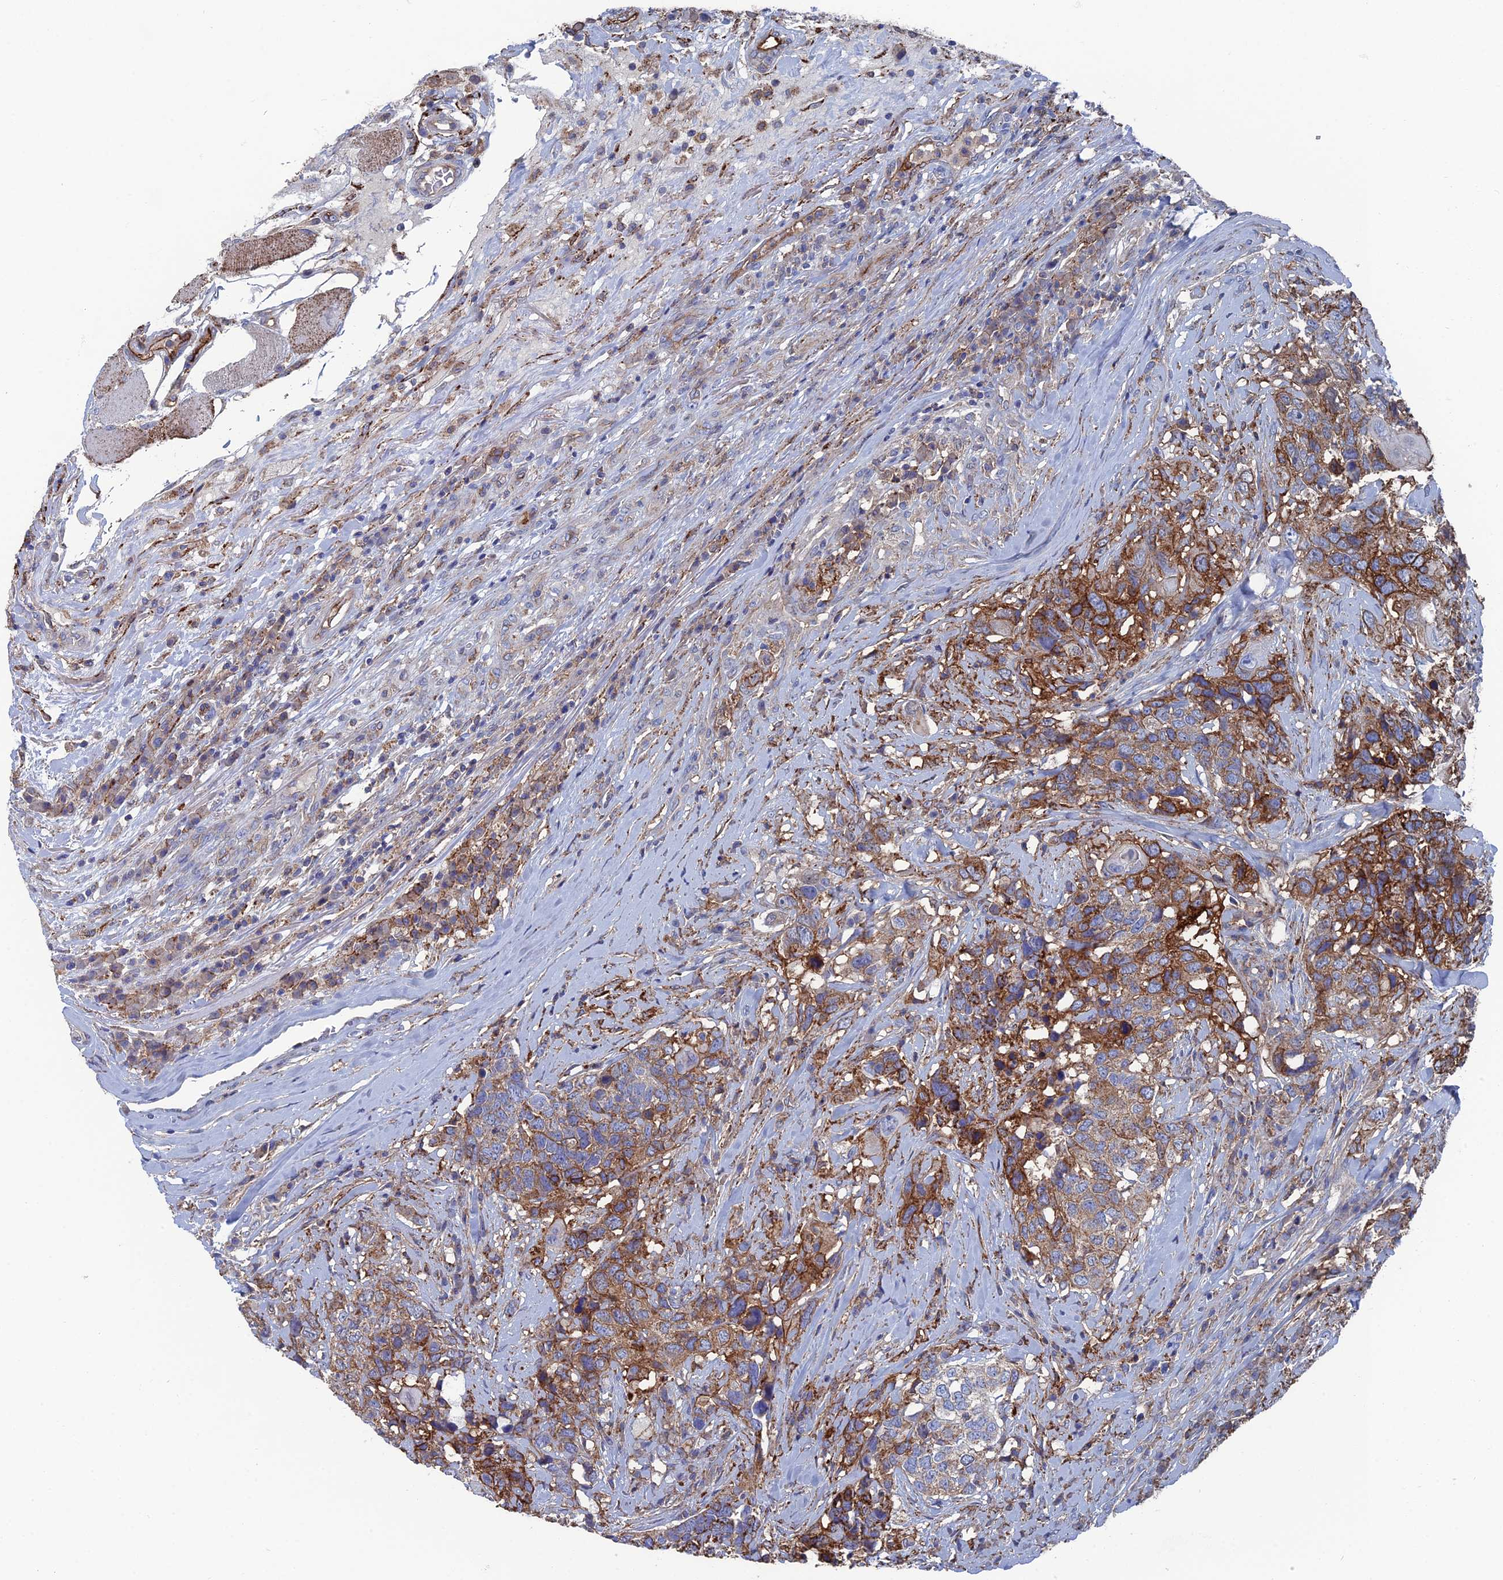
{"staining": {"intensity": "strong", "quantity": "25%-75%", "location": "cytoplasmic/membranous"}, "tissue": "head and neck cancer", "cell_type": "Tumor cells", "image_type": "cancer", "snomed": [{"axis": "morphology", "description": "Squamous cell carcinoma, NOS"}, {"axis": "topography", "description": "Head-Neck"}], "caption": "Immunohistochemistry photomicrograph of squamous cell carcinoma (head and neck) stained for a protein (brown), which demonstrates high levels of strong cytoplasmic/membranous positivity in approximately 25%-75% of tumor cells.", "gene": "SNX11", "patient": {"sex": "male", "age": 66}}